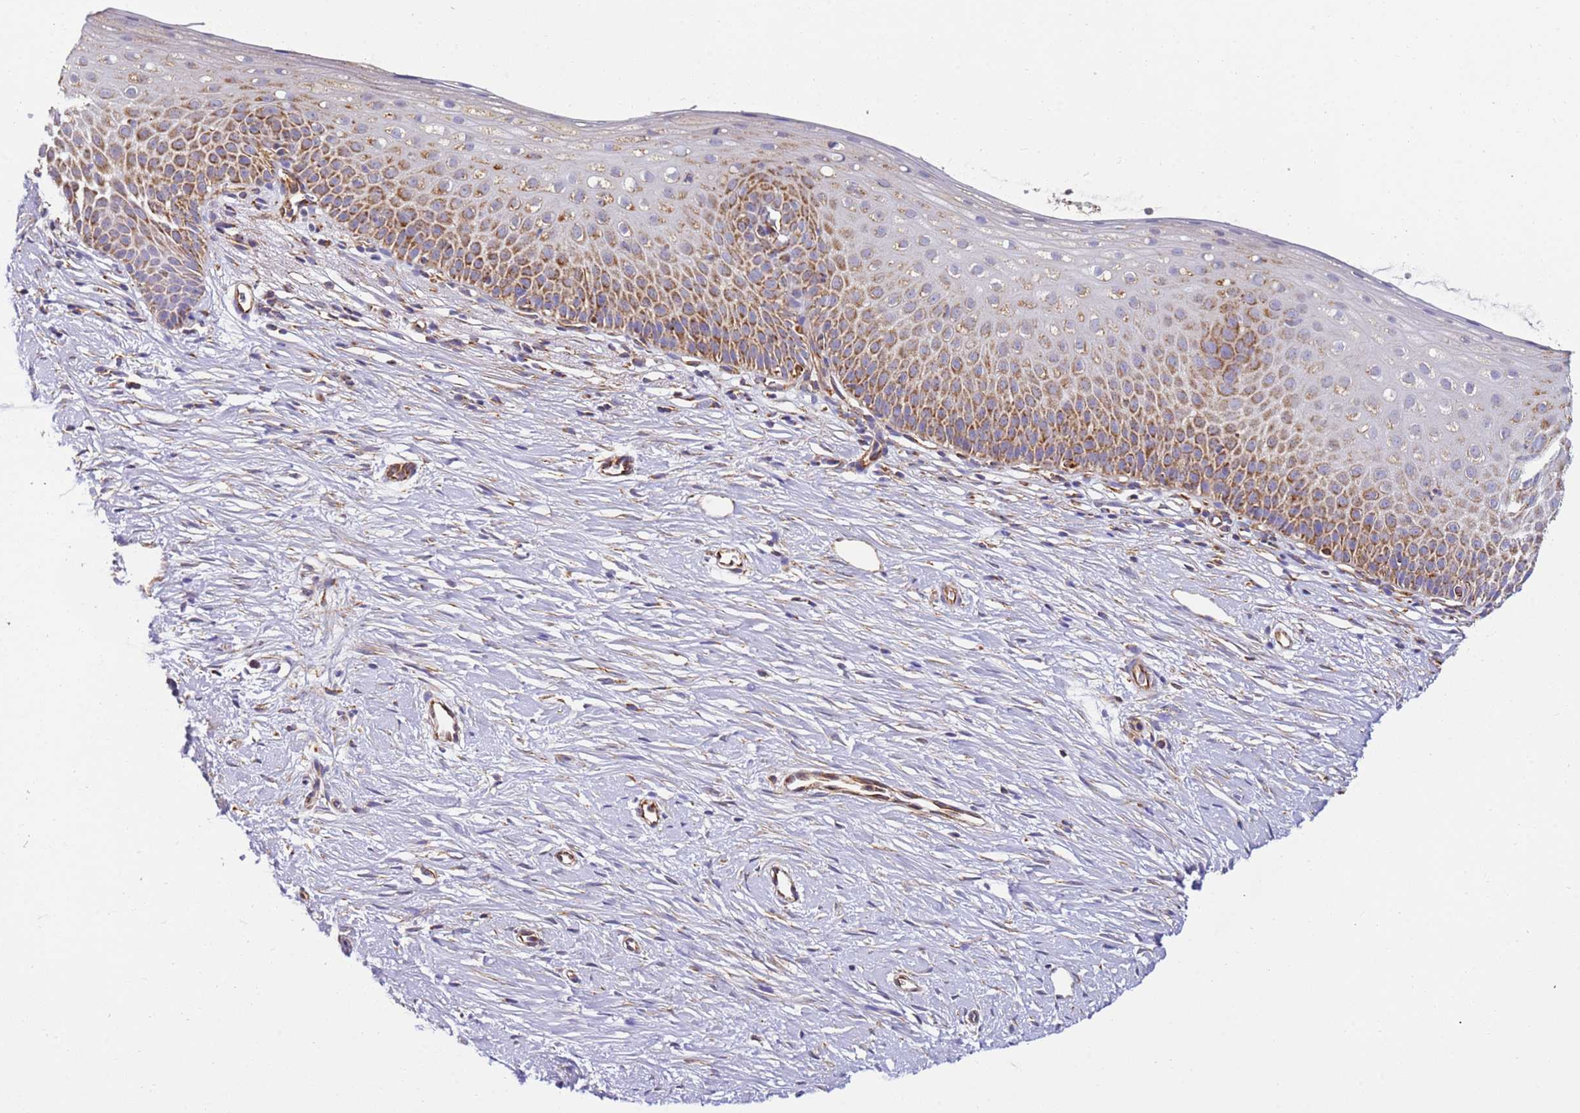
{"staining": {"intensity": "moderate", "quantity": "<25%", "location": "cytoplasmic/membranous"}, "tissue": "cervix", "cell_type": "Glandular cells", "image_type": "normal", "snomed": [{"axis": "morphology", "description": "Normal tissue, NOS"}, {"axis": "topography", "description": "Cervix"}], "caption": "Immunohistochemistry micrograph of unremarkable cervix: cervix stained using immunohistochemistry (IHC) displays low levels of moderate protein expression localized specifically in the cytoplasmic/membranous of glandular cells, appearing as a cytoplasmic/membranous brown color.", "gene": "MRPL20", "patient": {"sex": "female", "age": 57}}